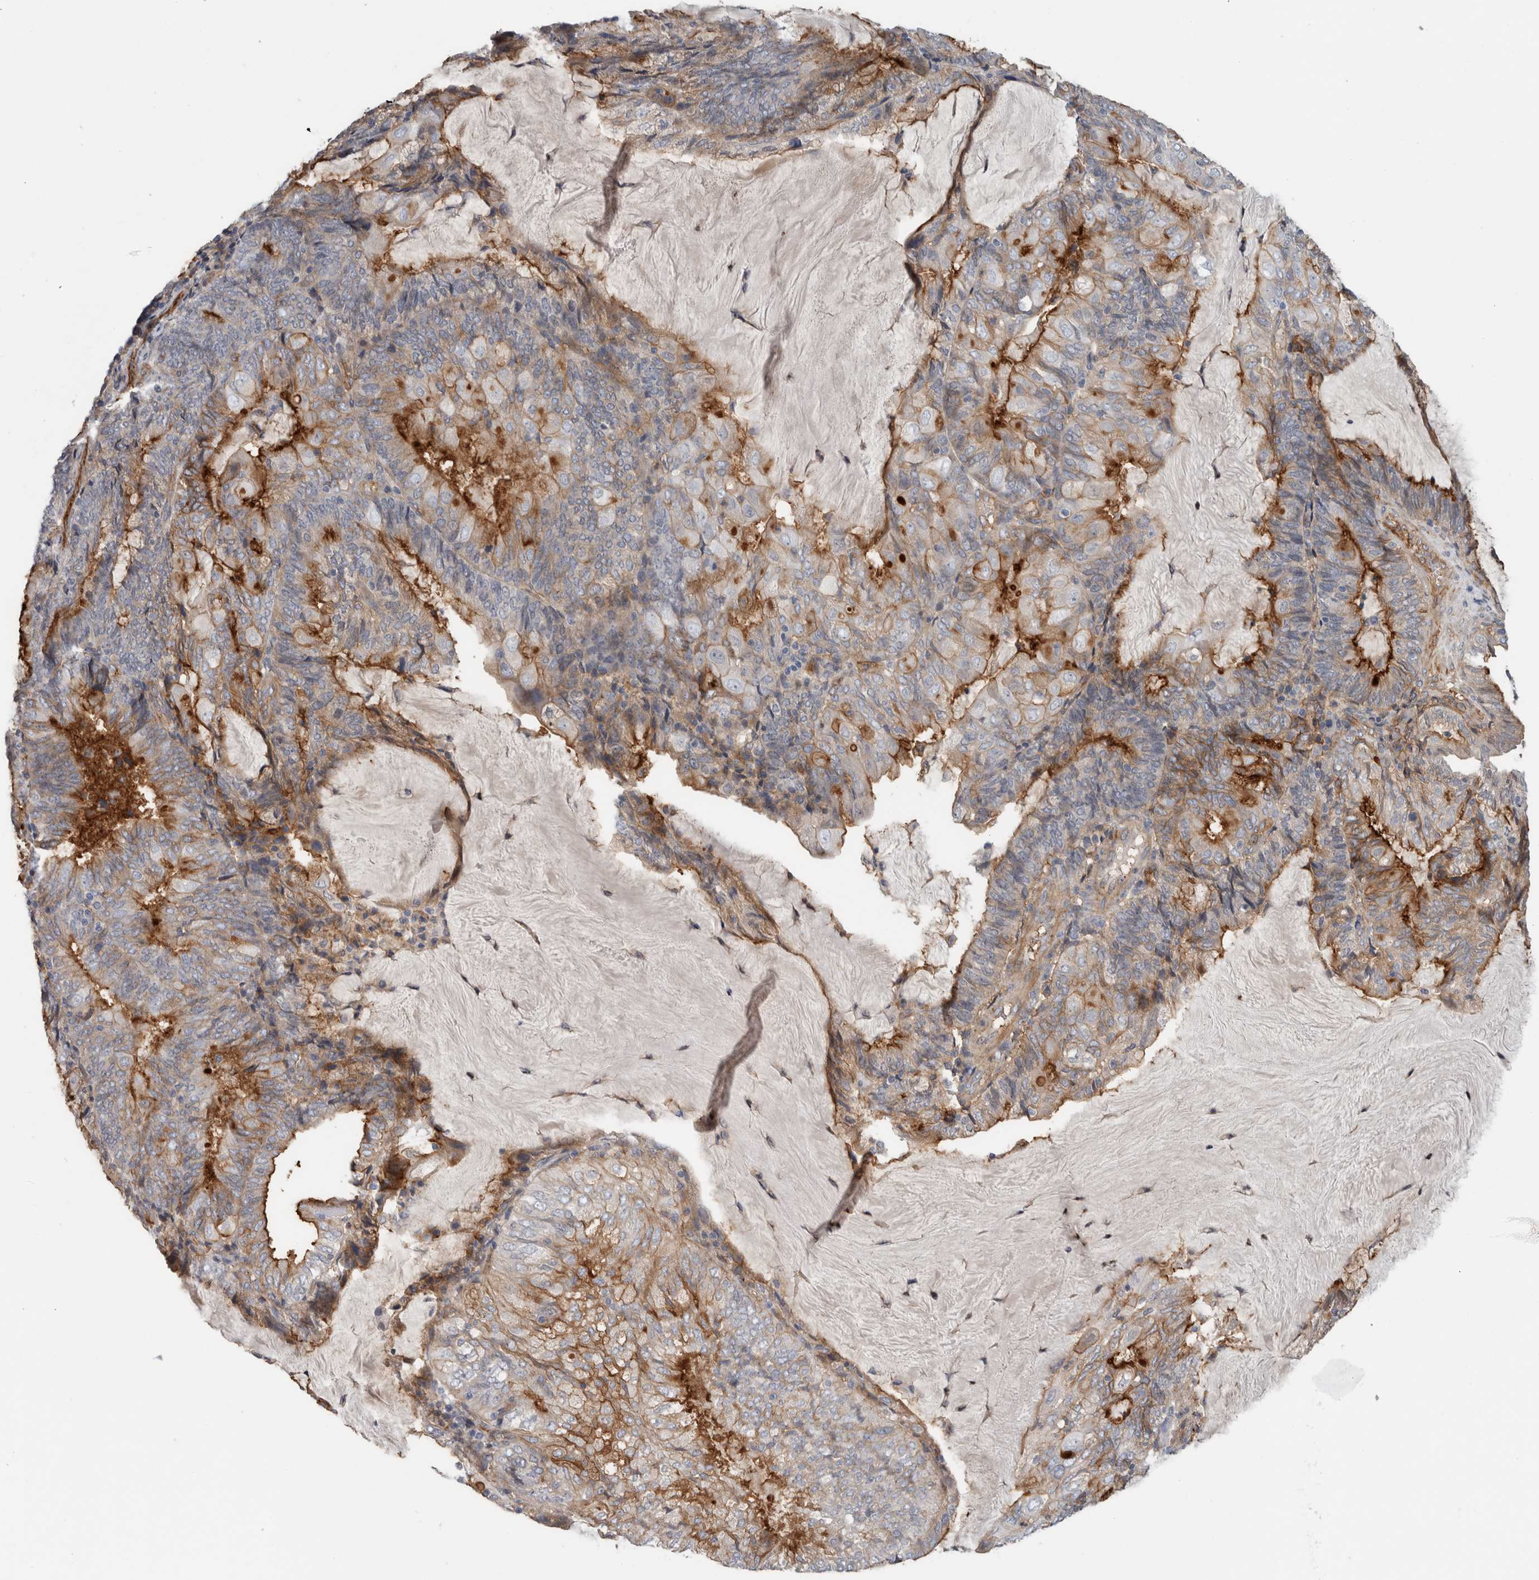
{"staining": {"intensity": "moderate", "quantity": "25%-75%", "location": "cytoplasmic/membranous"}, "tissue": "endometrial cancer", "cell_type": "Tumor cells", "image_type": "cancer", "snomed": [{"axis": "morphology", "description": "Adenocarcinoma, NOS"}, {"axis": "topography", "description": "Endometrium"}], "caption": "This photomicrograph demonstrates endometrial cancer stained with immunohistochemistry to label a protein in brown. The cytoplasmic/membranous of tumor cells show moderate positivity for the protein. Nuclei are counter-stained blue.", "gene": "CD59", "patient": {"sex": "female", "age": 81}}